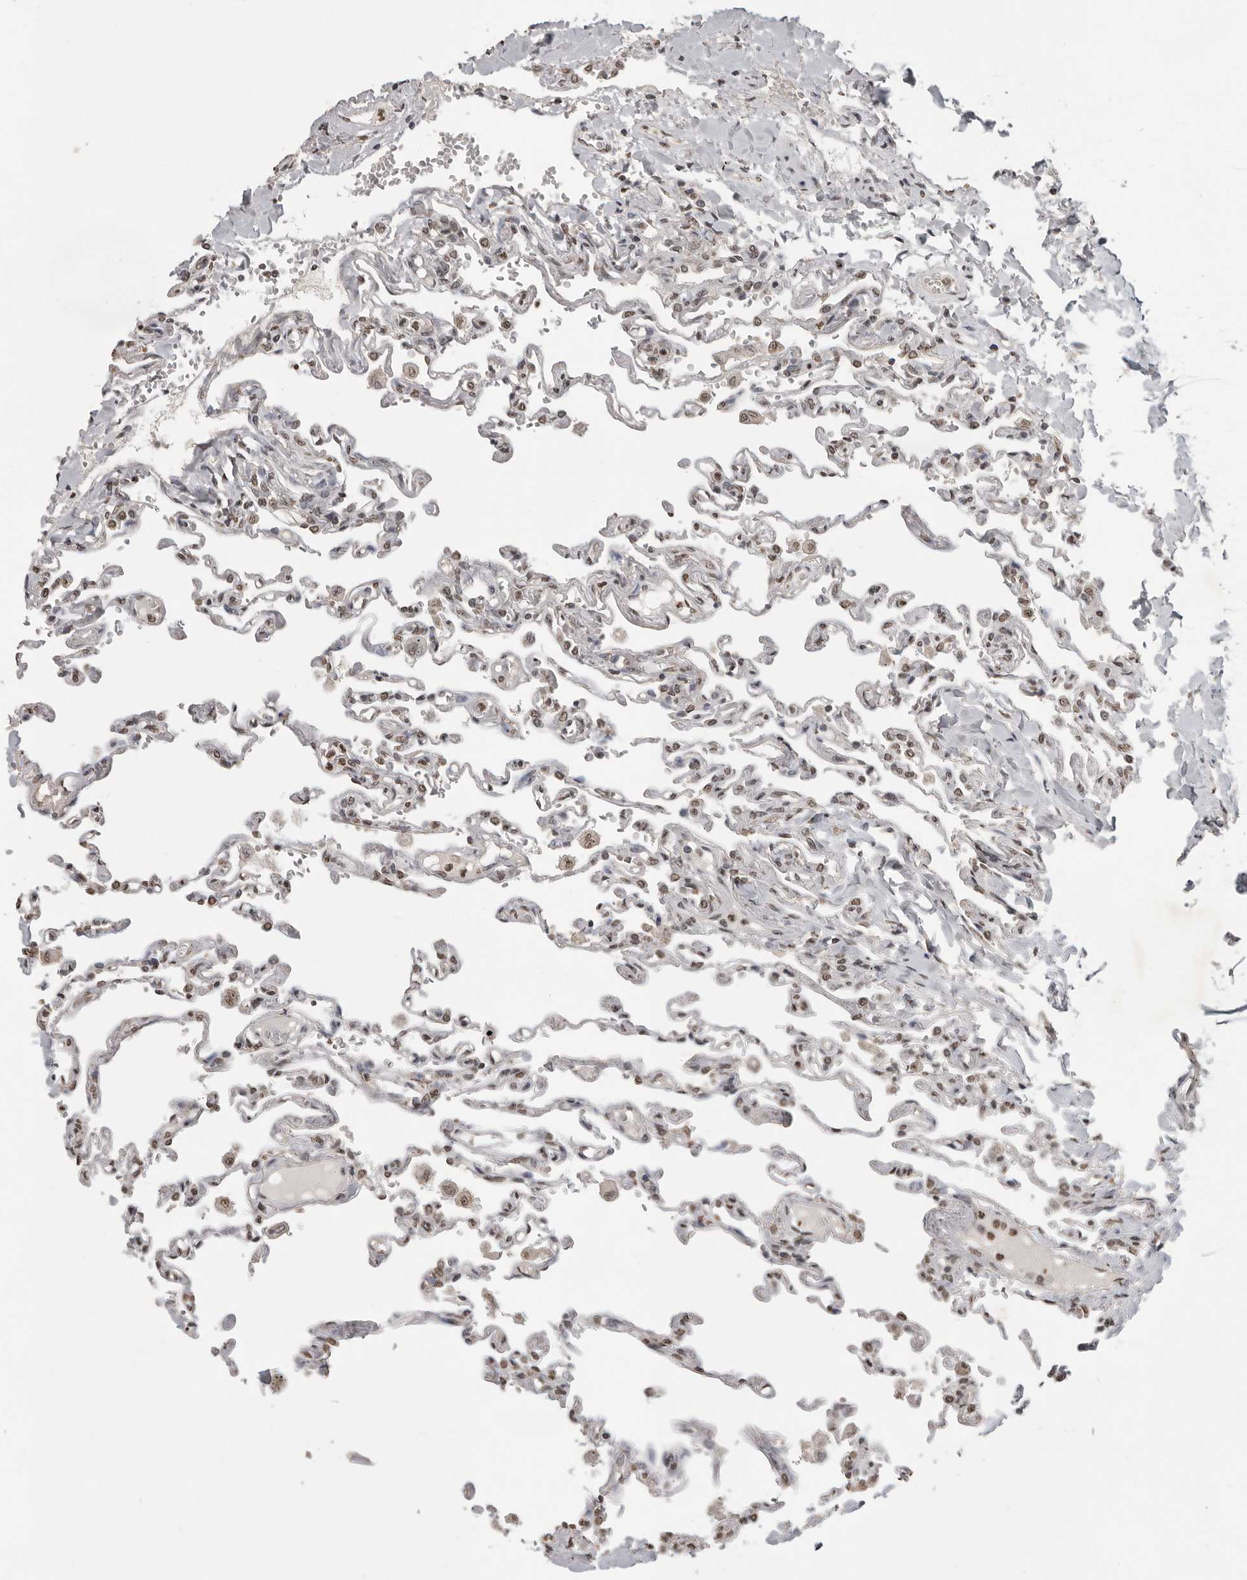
{"staining": {"intensity": "weak", "quantity": "25%-75%", "location": "nuclear"}, "tissue": "lung", "cell_type": "Alveolar cells", "image_type": "normal", "snomed": [{"axis": "morphology", "description": "Normal tissue, NOS"}, {"axis": "topography", "description": "Lung"}], "caption": "Immunohistochemical staining of normal human lung exhibits 25%-75% levels of weak nuclear protein expression in about 25%-75% of alveolar cells. (DAB (3,3'-diaminobenzidine) = brown stain, brightfield microscopy at high magnification).", "gene": "WDR45", "patient": {"sex": "male", "age": 21}}